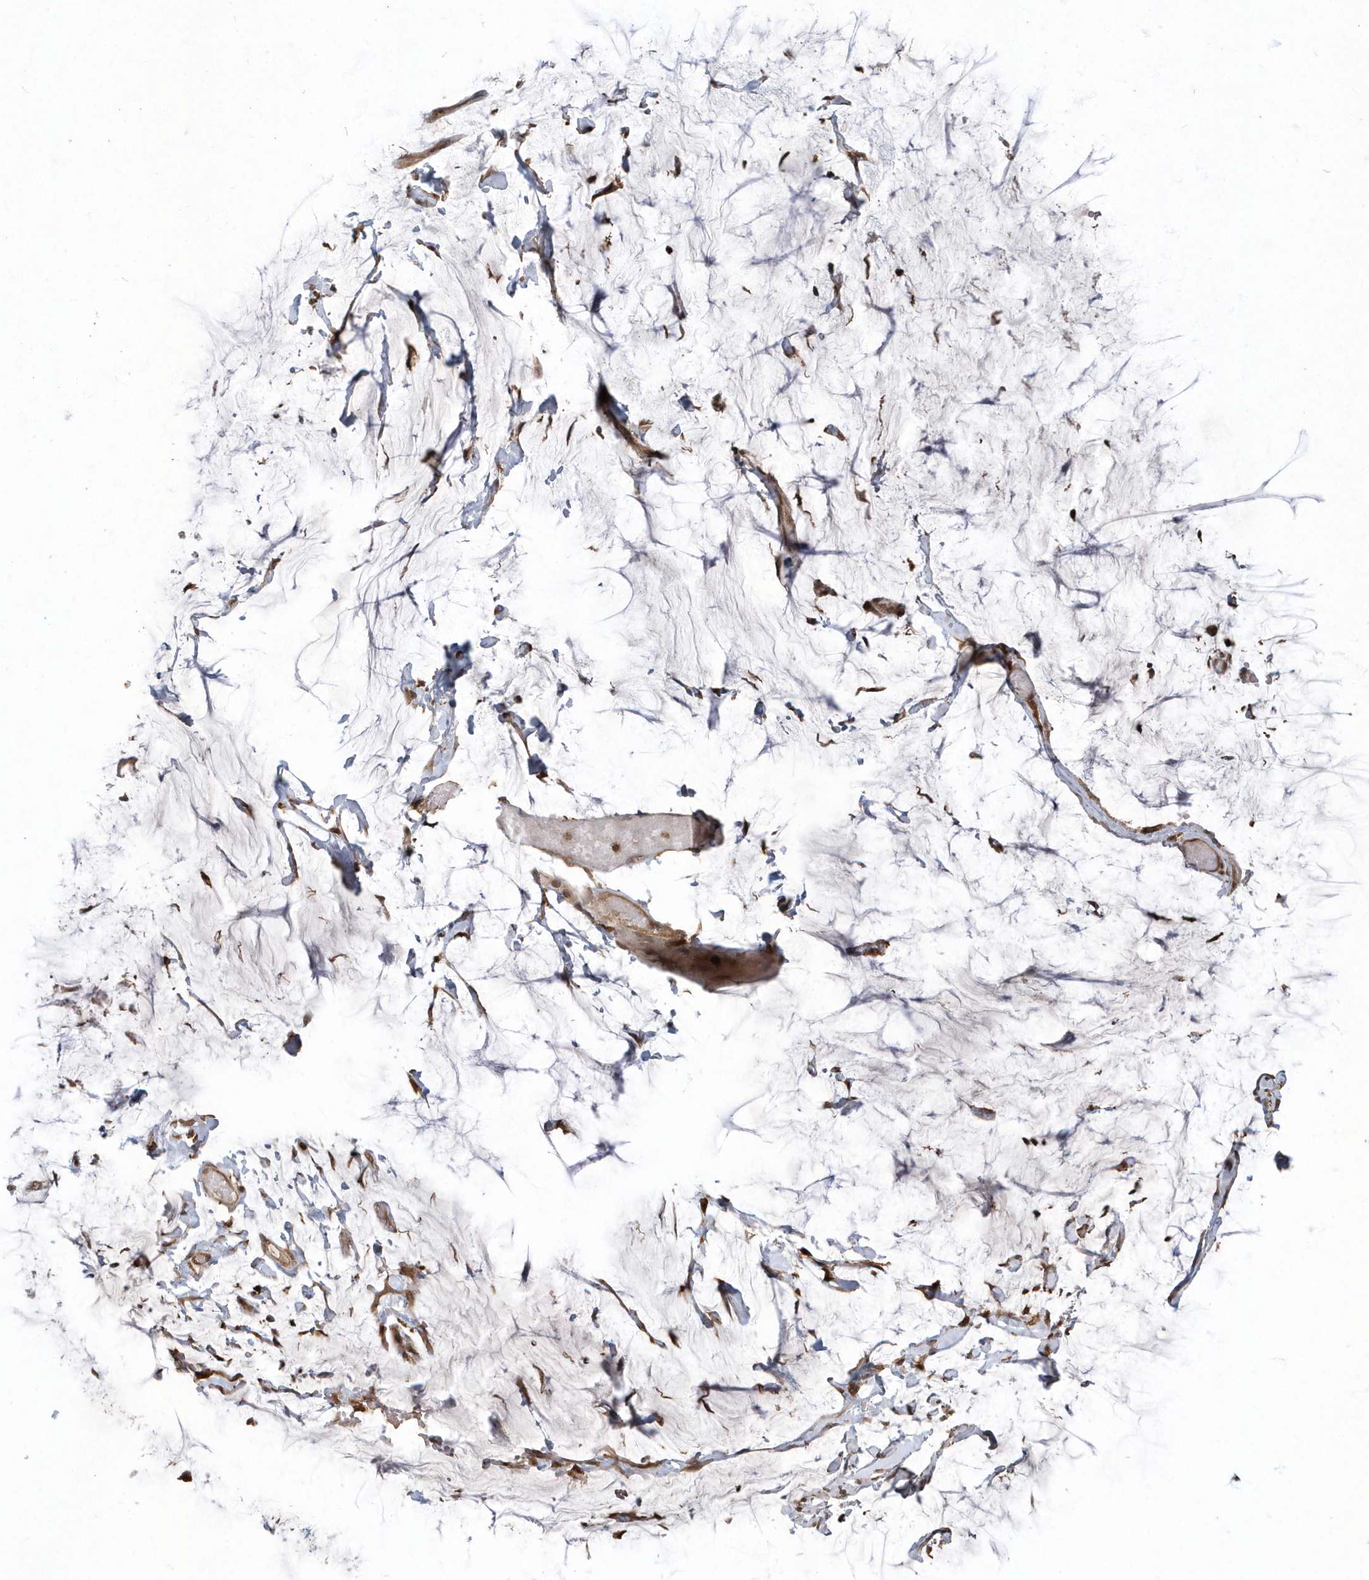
{"staining": {"intensity": "moderate", "quantity": ">75%", "location": "cytoplasmic/membranous"}, "tissue": "ovarian cancer", "cell_type": "Tumor cells", "image_type": "cancer", "snomed": [{"axis": "morphology", "description": "Cystadenocarcinoma, mucinous, NOS"}, {"axis": "topography", "description": "Ovary"}], "caption": "IHC of human ovarian mucinous cystadenocarcinoma displays medium levels of moderate cytoplasmic/membranous expression in about >75% of tumor cells.", "gene": "LACC1", "patient": {"sex": "female", "age": 39}}